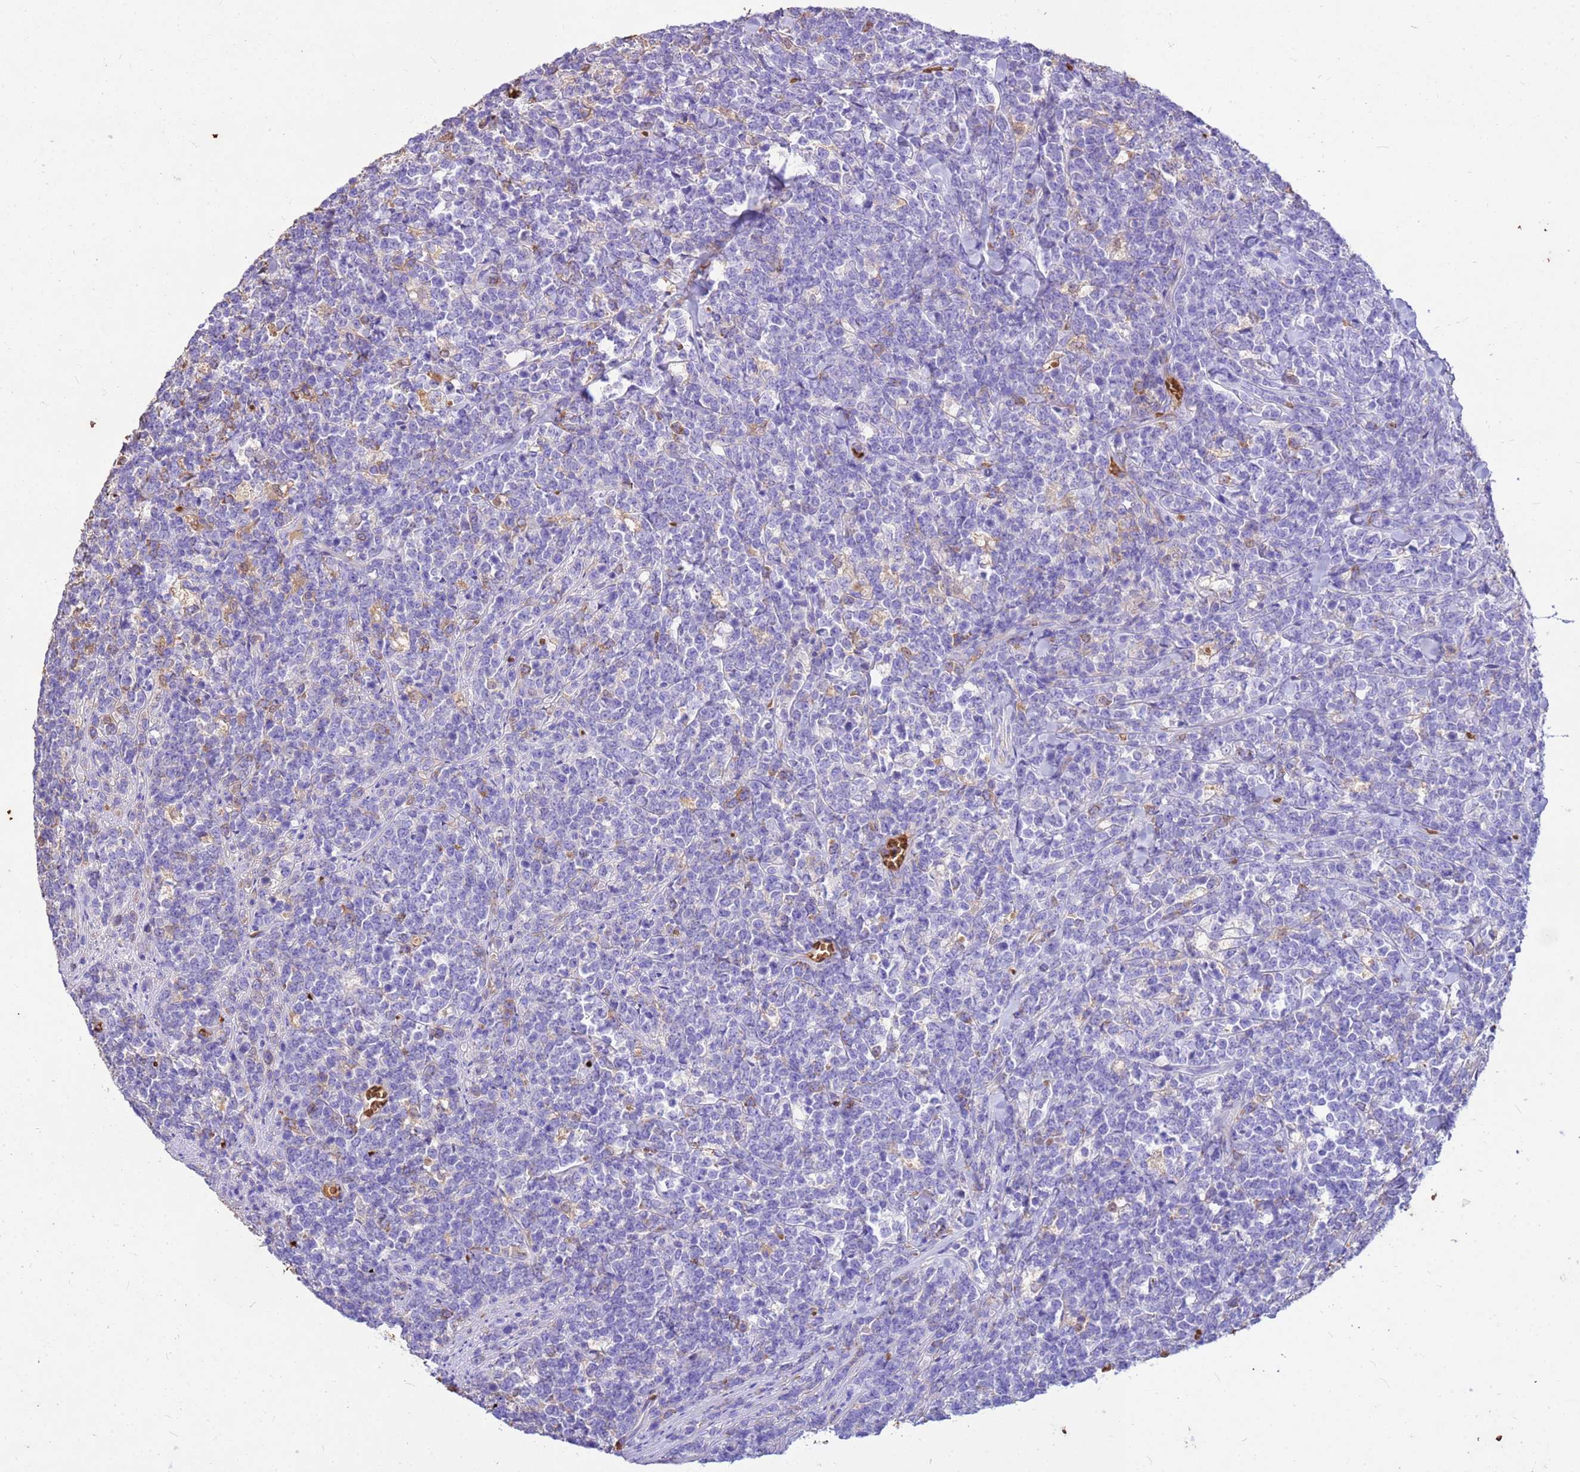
{"staining": {"intensity": "negative", "quantity": "none", "location": "none"}, "tissue": "lymphoma", "cell_type": "Tumor cells", "image_type": "cancer", "snomed": [{"axis": "morphology", "description": "Malignant lymphoma, non-Hodgkin's type, High grade"}, {"axis": "topography", "description": "Small intestine"}], "caption": "DAB immunohistochemical staining of human high-grade malignant lymphoma, non-Hodgkin's type shows no significant expression in tumor cells.", "gene": "HBA2", "patient": {"sex": "male", "age": 8}}